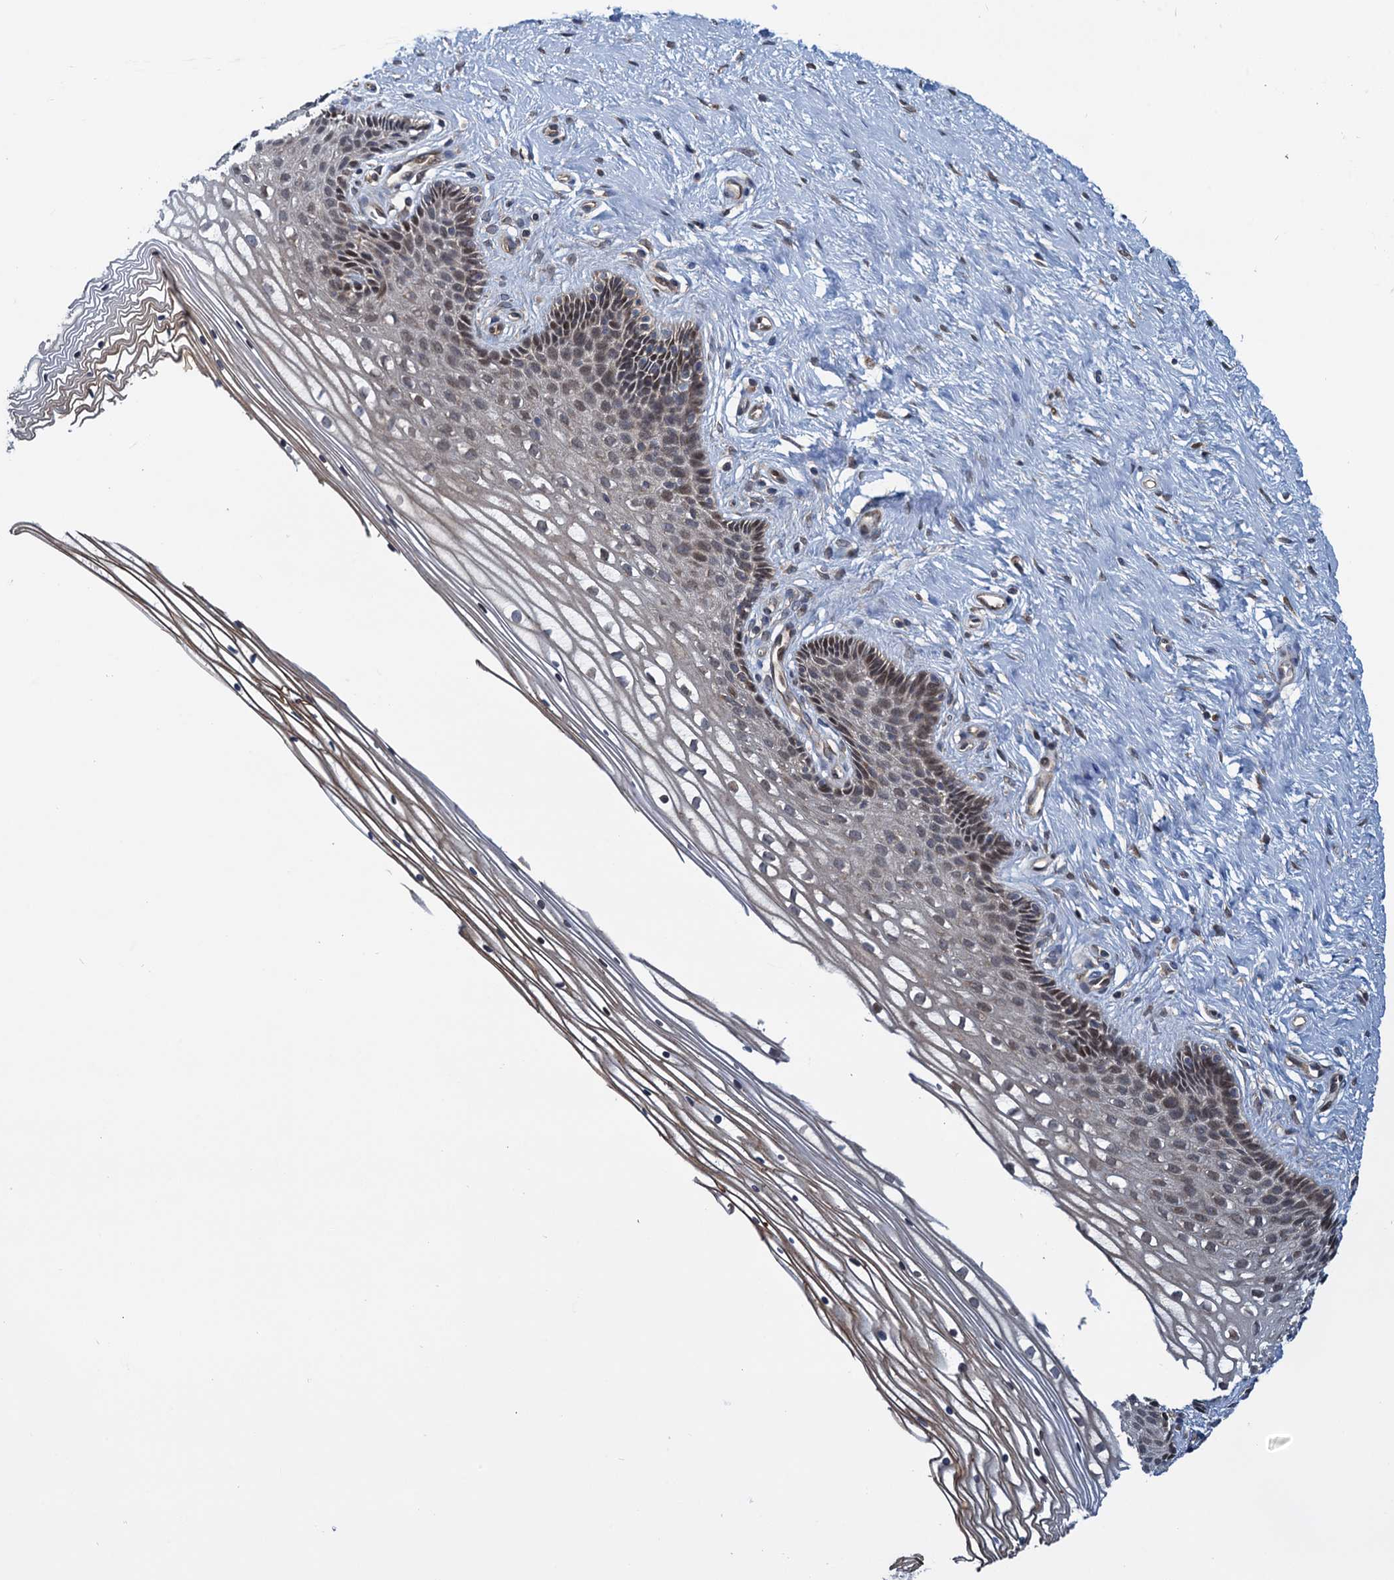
{"staining": {"intensity": "weak", "quantity": "<25%", "location": "cytoplasmic/membranous"}, "tissue": "cervix", "cell_type": "Glandular cells", "image_type": "normal", "snomed": [{"axis": "morphology", "description": "Normal tissue, NOS"}, {"axis": "topography", "description": "Cervix"}], "caption": "This is an immunohistochemistry (IHC) image of normal human cervix. There is no staining in glandular cells.", "gene": "RNF125", "patient": {"sex": "female", "age": 33}}